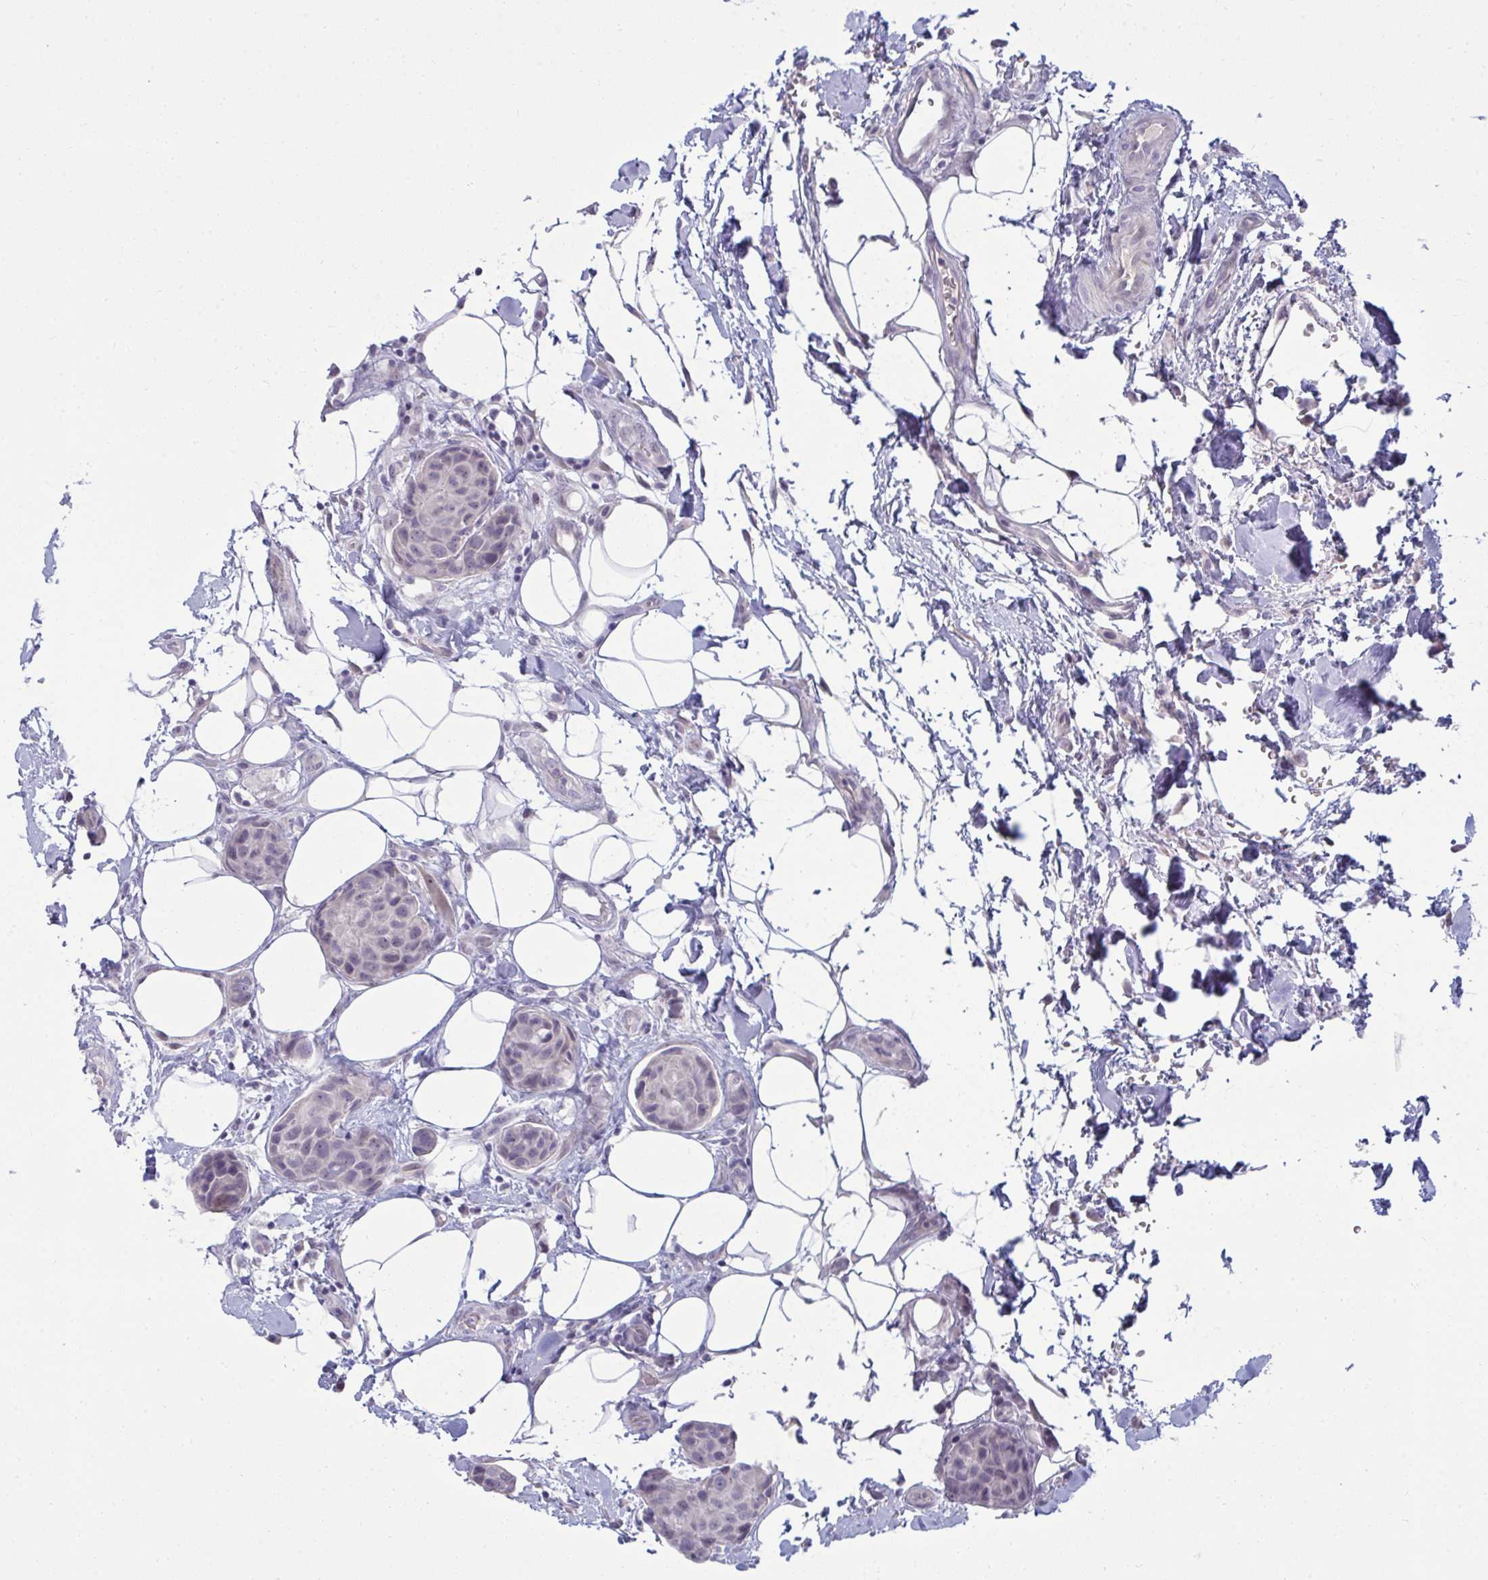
{"staining": {"intensity": "negative", "quantity": "none", "location": "none"}, "tissue": "breast cancer", "cell_type": "Tumor cells", "image_type": "cancer", "snomed": [{"axis": "morphology", "description": "Duct carcinoma"}, {"axis": "topography", "description": "Breast"}, {"axis": "topography", "description": "Lymph node"}], "caption": "Protein analysis of breast cancer (intraductal carcinoma) shows no significant positivity in tumor cells. (Brightfield microscopy of DAB immunohistochemistry (IHC) at high magnification).", "gene": "RNASEH1", "patient": {"sex": "female", "age": 80}}